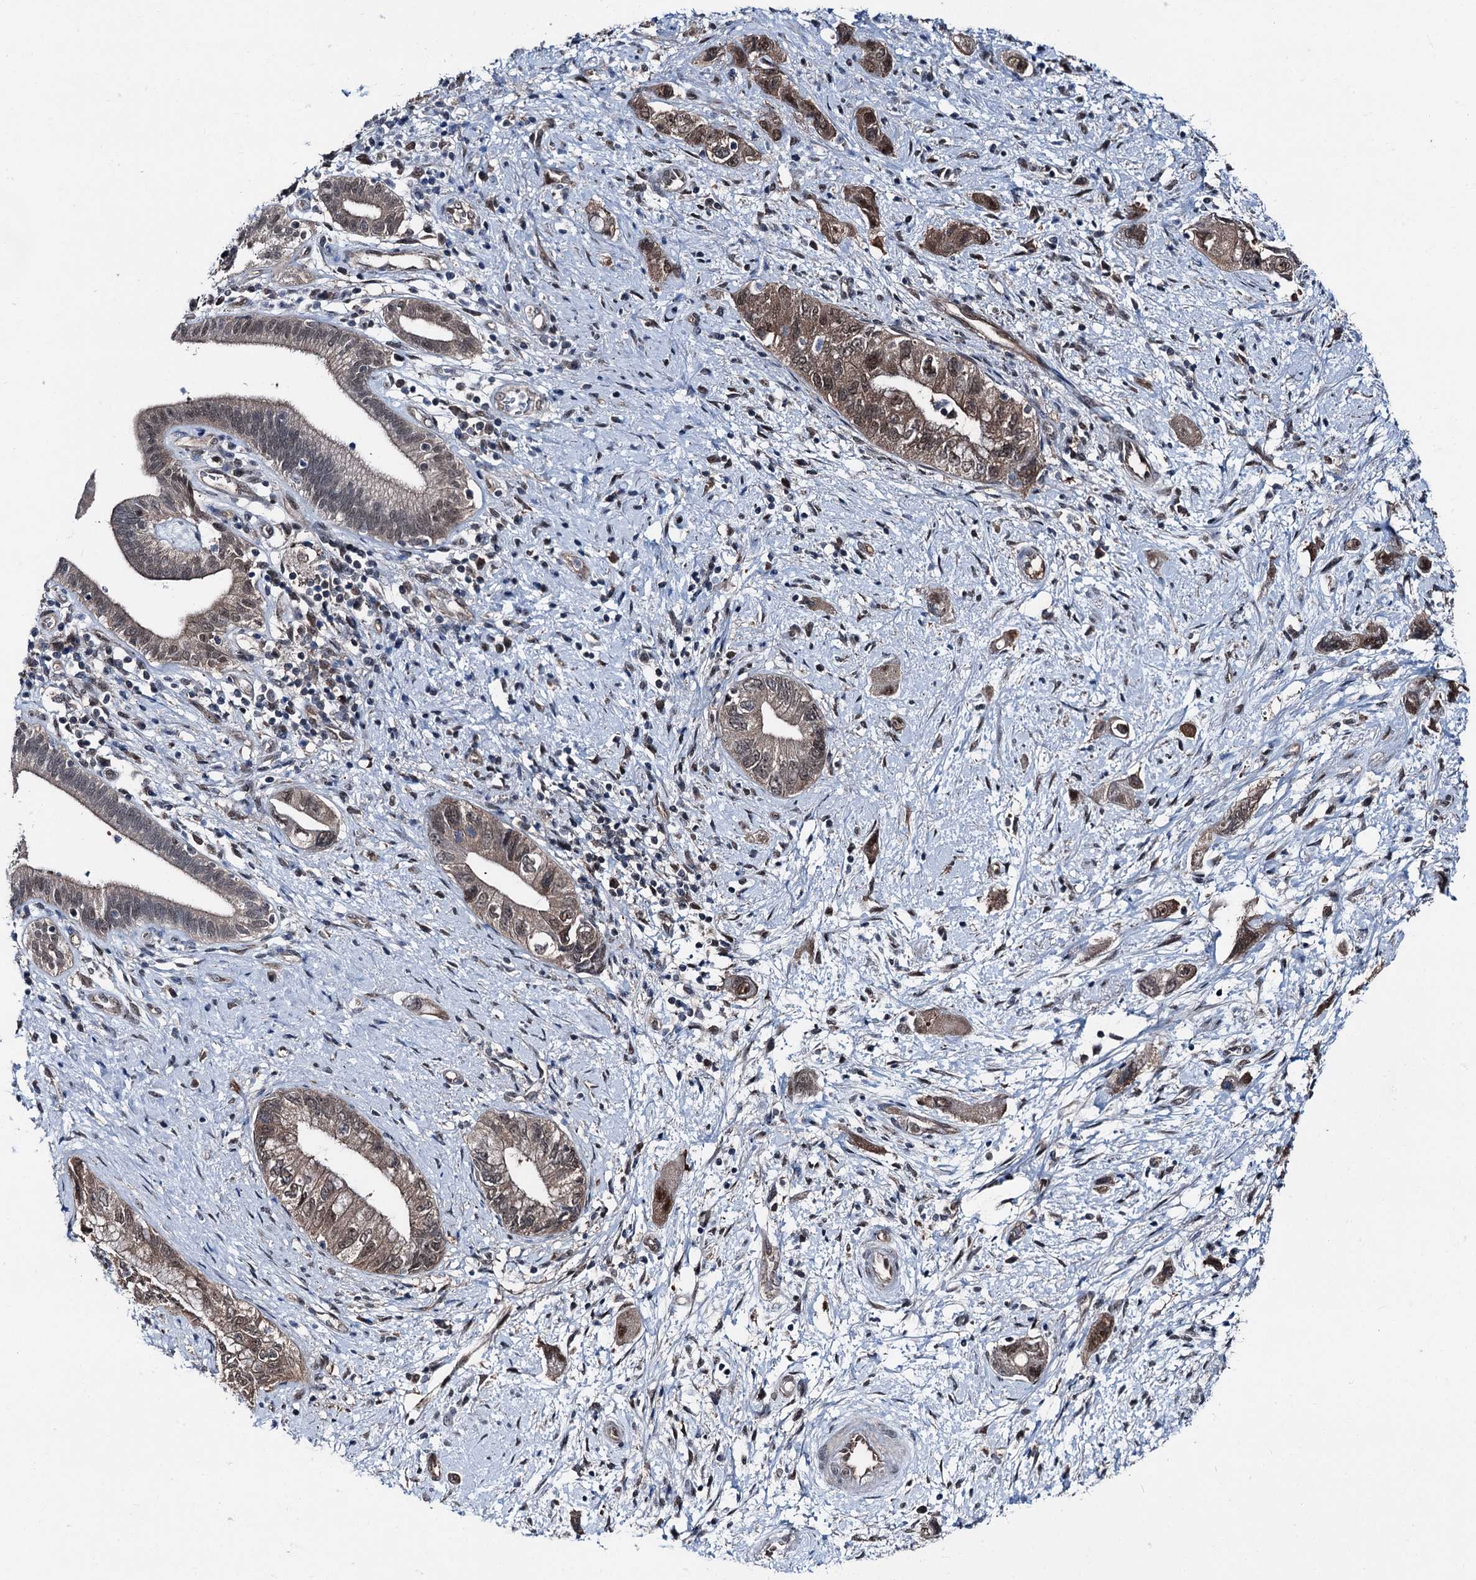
{"staining": {"intensity": "moderate", "quantity": ">75%", "location": "nuclear"}, "tissue": "pancreatic cancer", "cell_type": "Tumor cells", "image_type": "cancer", "snomed": [{"axis": "morphology", "description": "Adenocarcinoma, NOS"}, {"axis": "topography", "description": "Pancreas"}], "caption": "Pancreatic cancer (adenocarcinoma) was stained to show a protein in brown. There is medium levels of moderate nuclear staining in about >75% of tumor cells.", "gene": "PSMD13", "patient": {"sex": "female", "age": 73}}